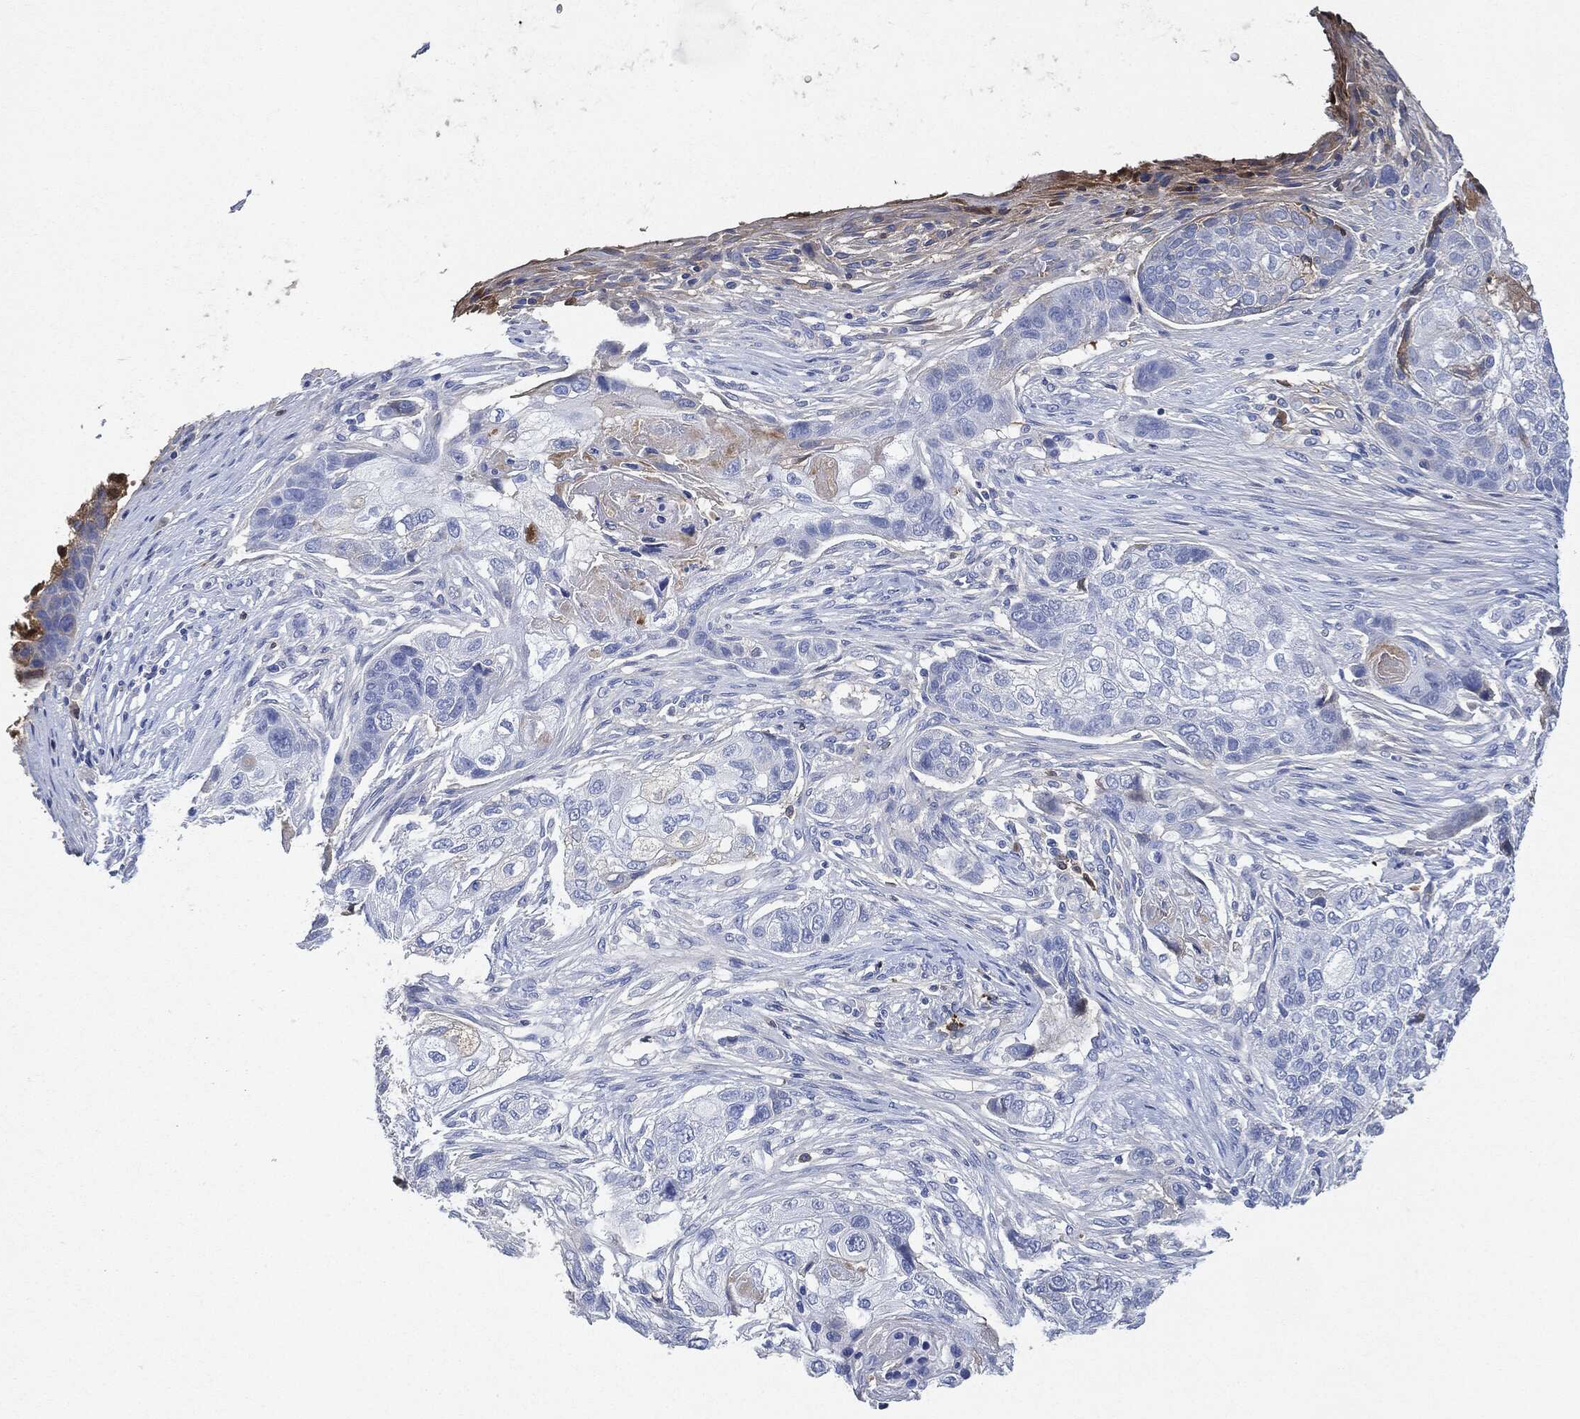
{"staining": {"intensity": "moderate", "quantity": "<25%", "location": "cytoplasmic/membranous"}, "tissue": "lung cancer", "cell_type": "Tumor cells", "image_type": "cancer", "snomed": [{"axis": "morphology", "description": "Normal tissue, NOS"}, {"axis": "morphology", "description": "Squamous cell carcinoma, NOS"}, {"axis": "topography", "description": "Bronchus"}, {"axis": "topography", "description": "Lung"}], "caption": "This is a micrograph of IHC staining of lung cancer, which shows moderate positivity in the cytoplasmic/membranous of tumor cells.", "gene": "IGLV6-57", "patient": {"sex": "male", "age": 69}}